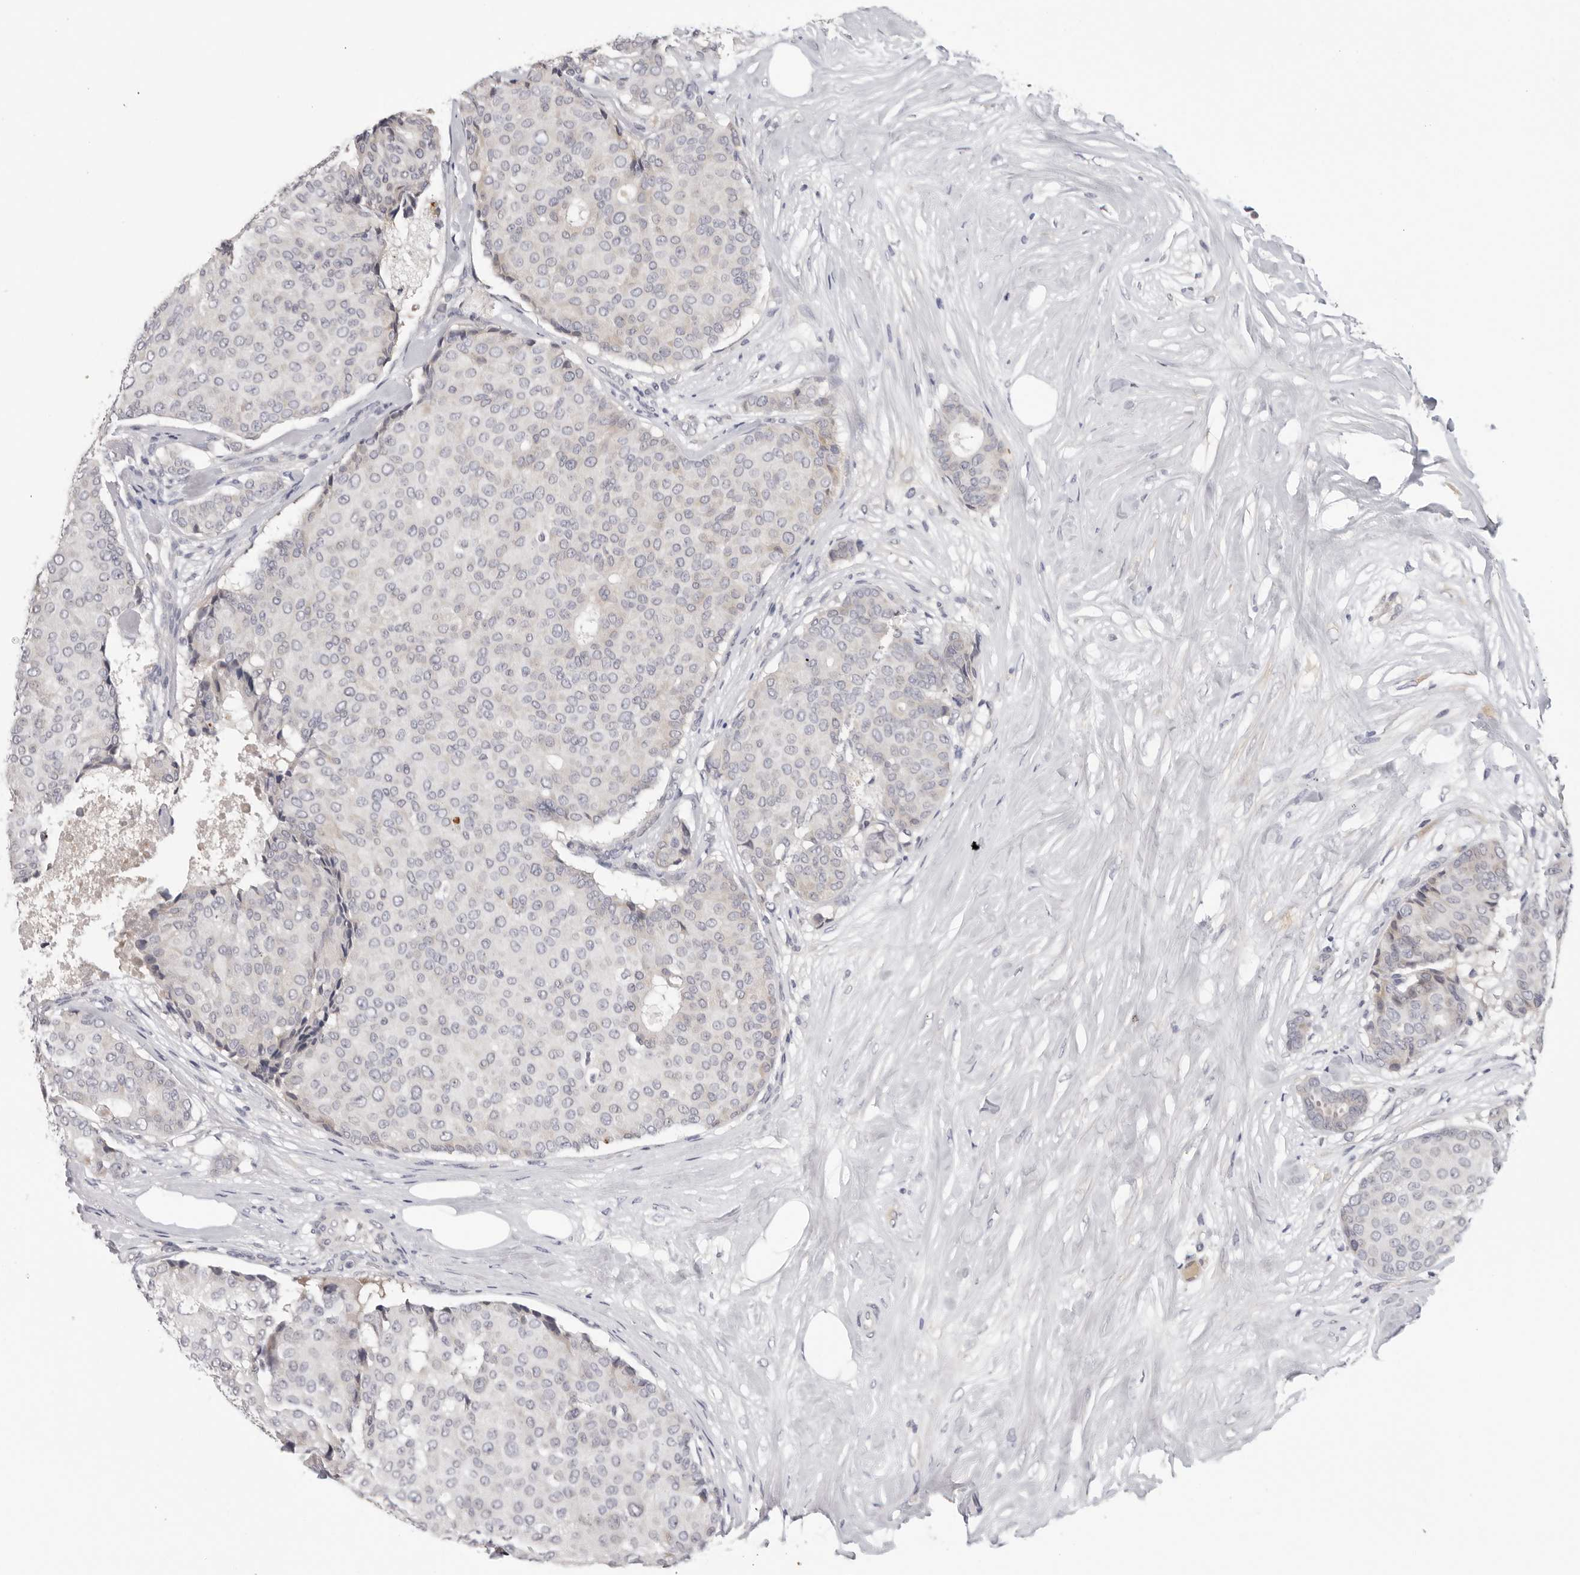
{"staining": {"intensity": "negative", "quantity": "none", "location": "none"}, "tissue": "breast cancer", "cell_type": "Tumor cells", "image_type": "cancer", "snomed": [{"axis": "morphology", "description": "Duct carcinoma"}, {"axis": "topography", "description": "Breast"}], "caption": "This is an immunohistochemistry image of human breast cancer (infiltrating ductal carcinoma). There is no positivity in tumor cells.", "gene": "ZNF502", "patient": {"sex": "female", "age": 75}}